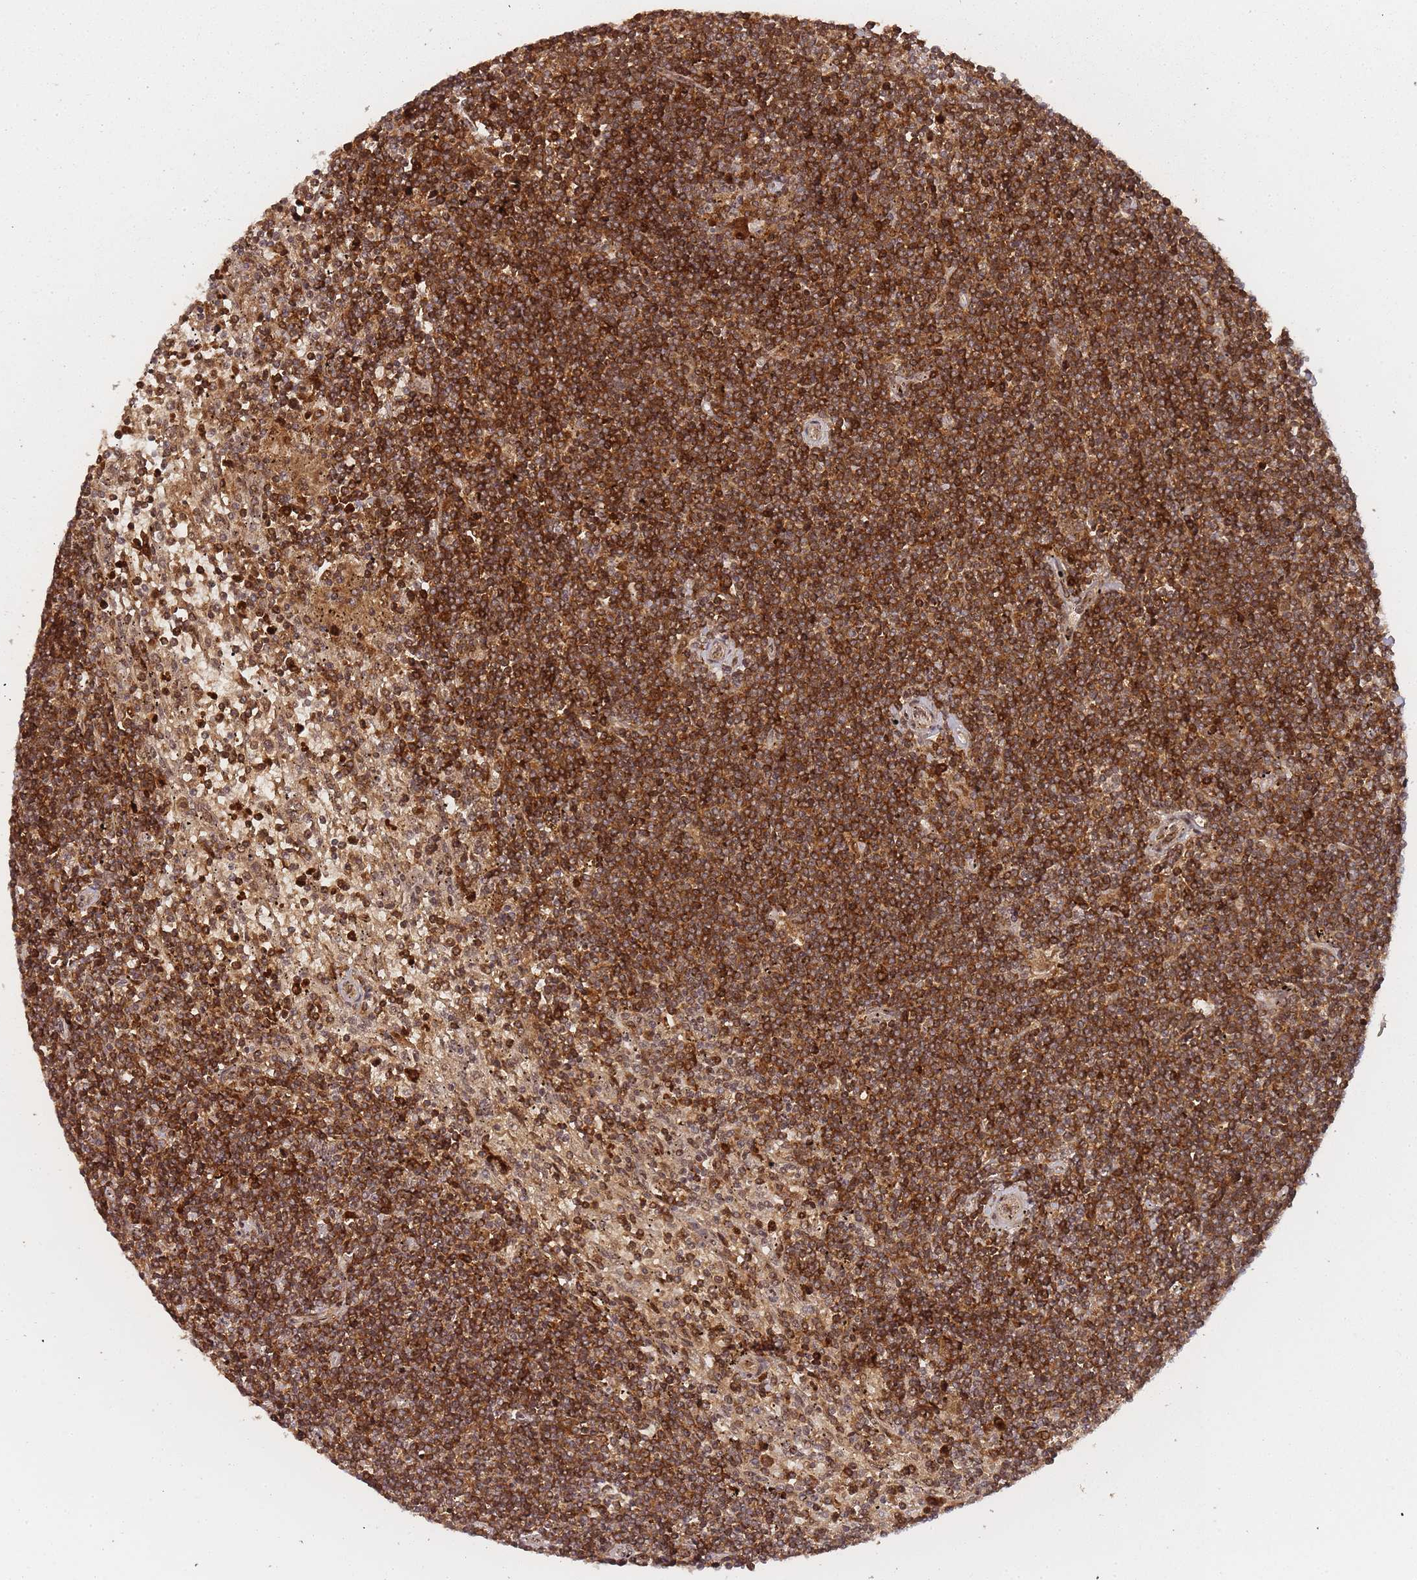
{"staining": {"intensity": "moderate", "quantity": ">75%", "location": "cytoplasmic/membranous,nuclear"}, "tissue": "lymphoma", "cell_type": "Tumor cells", "image_type": "cancer", "snomed": [{"axis": "morphology", "description": "Malignant lymphoma, non-Hodgkin's type, Low grade"}, {"axis": "topography", "description": "Spleen"}], "caption": "Immunohistochemical staining of malignant lymphoma, non-Hodgkin's type (low-grade) reveals medium levels of moderate cytoplasmic/membranous and nuclear protein expression in about >75% of tumor cells. Ihc stains the protein of interest in brown and the nuclei are stained blue.", "gene": "ZNF497", "patient": {"sex": "male", "age": 76}}